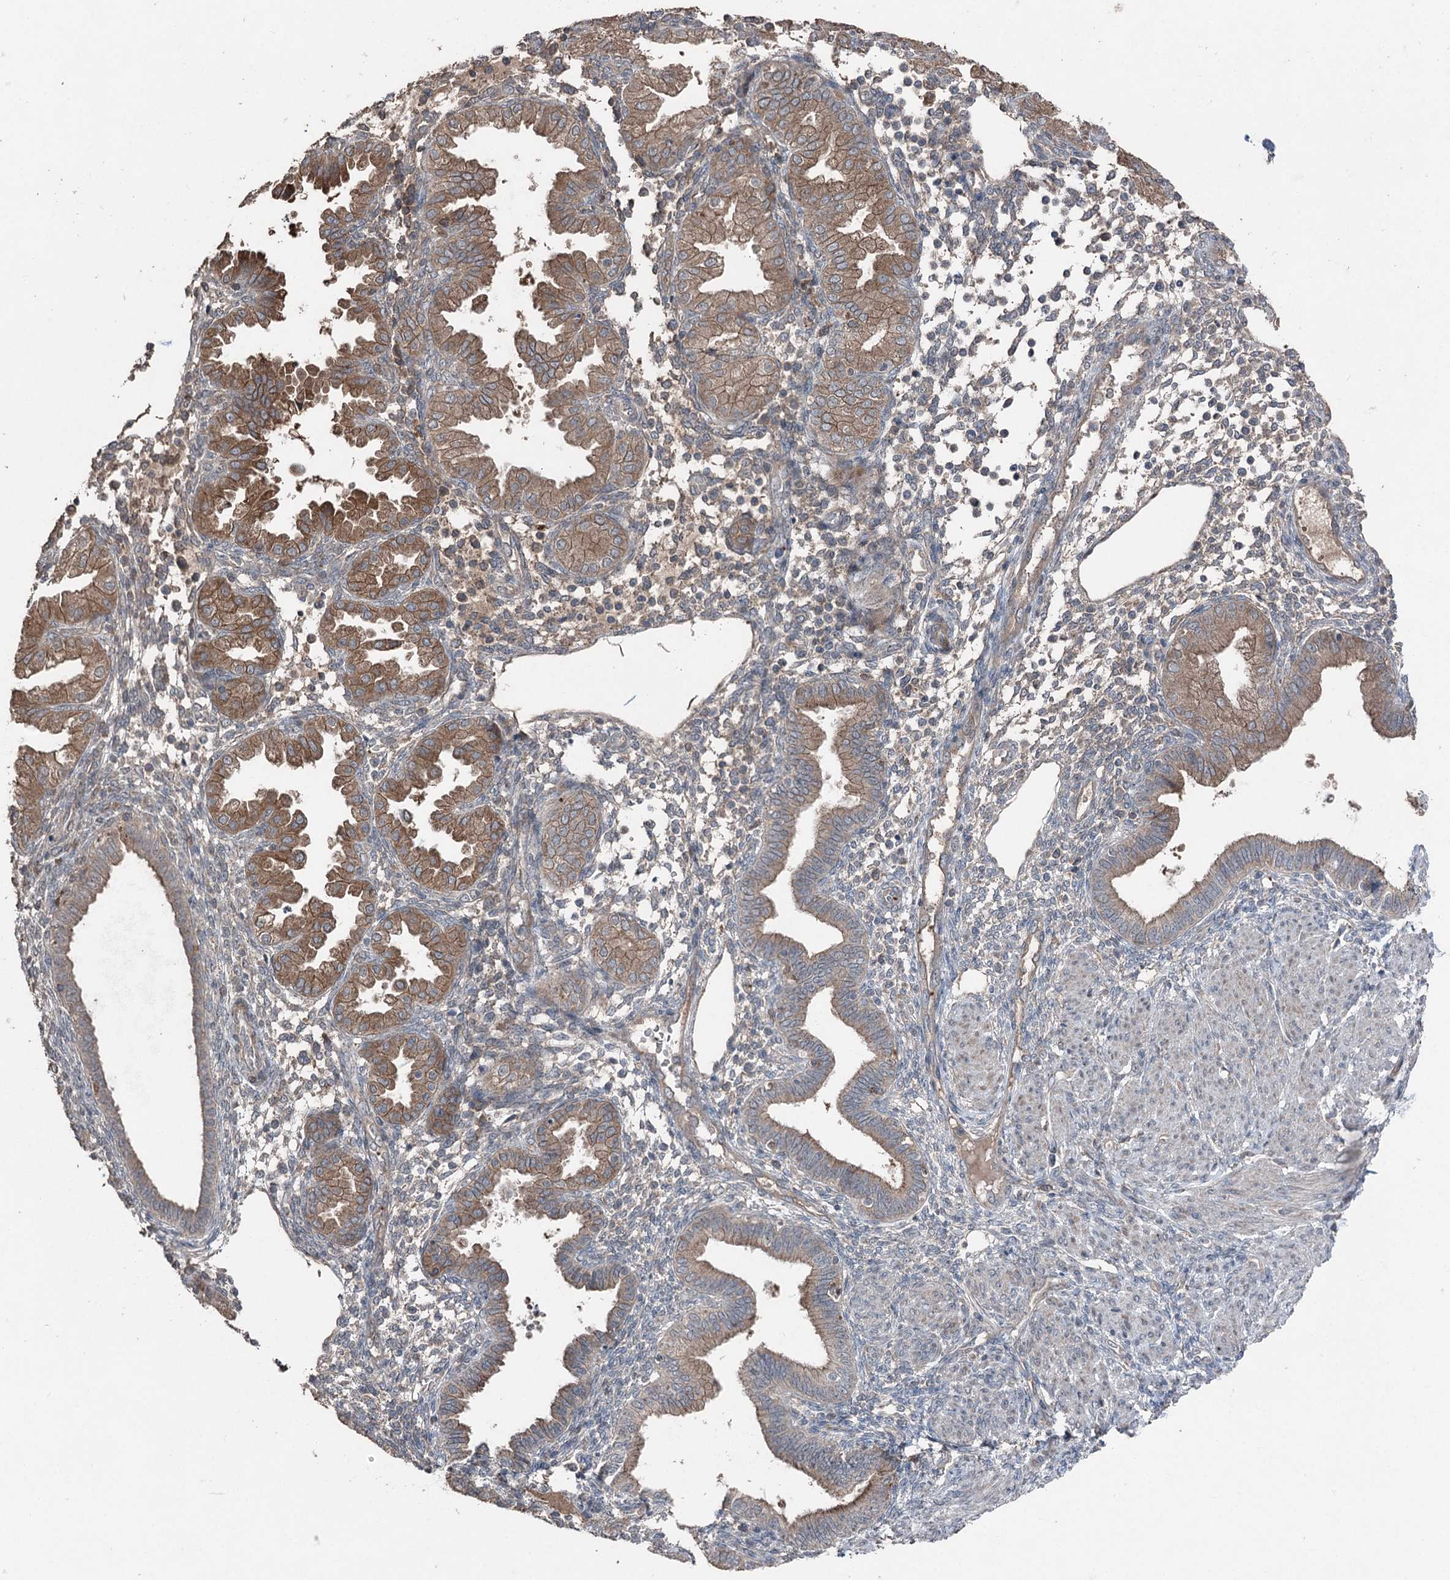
{"staining": {"intensity": "negative", "quantity": "none", "location": "none"}, "tissue": "endometrium", "cell_type": "Cells in endometrial stroma", "image_type": "normal", "snomed": [{"axis": "morphology", "description": "Normal tissue, NOS"}, {"axis": "topography", "description": "Endometrium"}], "caption": "Immunohistochemistry image of normal human endometrium stained for a protein (brown), which shows no expression in cells in endometrial stroma.", "gene": "MAPK8IP2", "patient": {"sex": "female", "age": 53}}